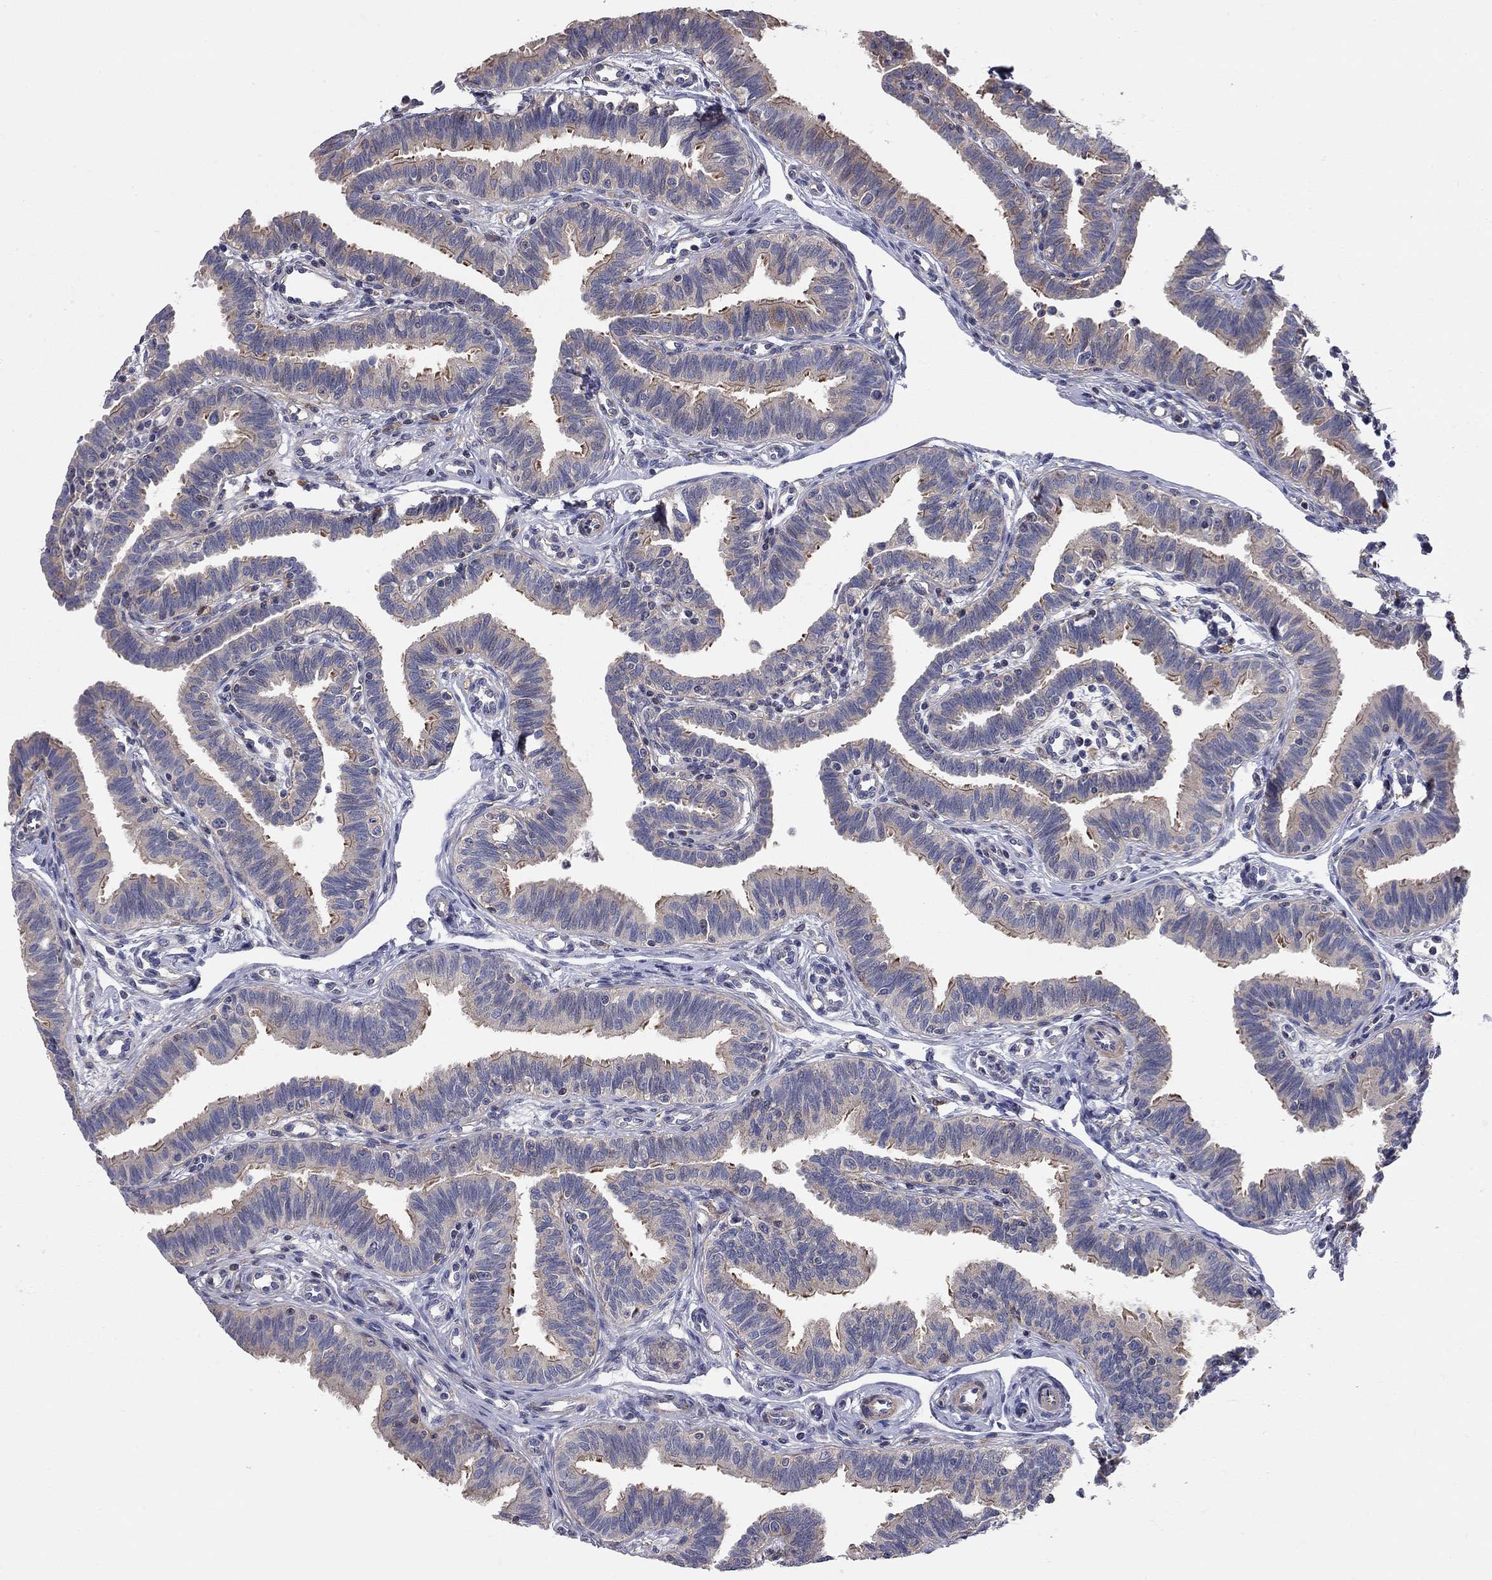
{"staining": {"intensity": "strong", "quantity": "<25%", "location": "cytoplasmic/membranous"}, "tissue": "fallopian tube", "cell_type": "Glandular cells", "image_type": "normal", "snomed": [{"axis": "morphology", "description": "Normal tissue, NOS"}, {"axis": "topography", "description": "Fallopian tube"}], "caption": "A brown stain highlights strong cytoplasmic/membranous positivity of a protein in glandular cells of benign human fallopian tube.", "gene": "KANSL1L", "patient": {"sex": "female", "age": 36}}